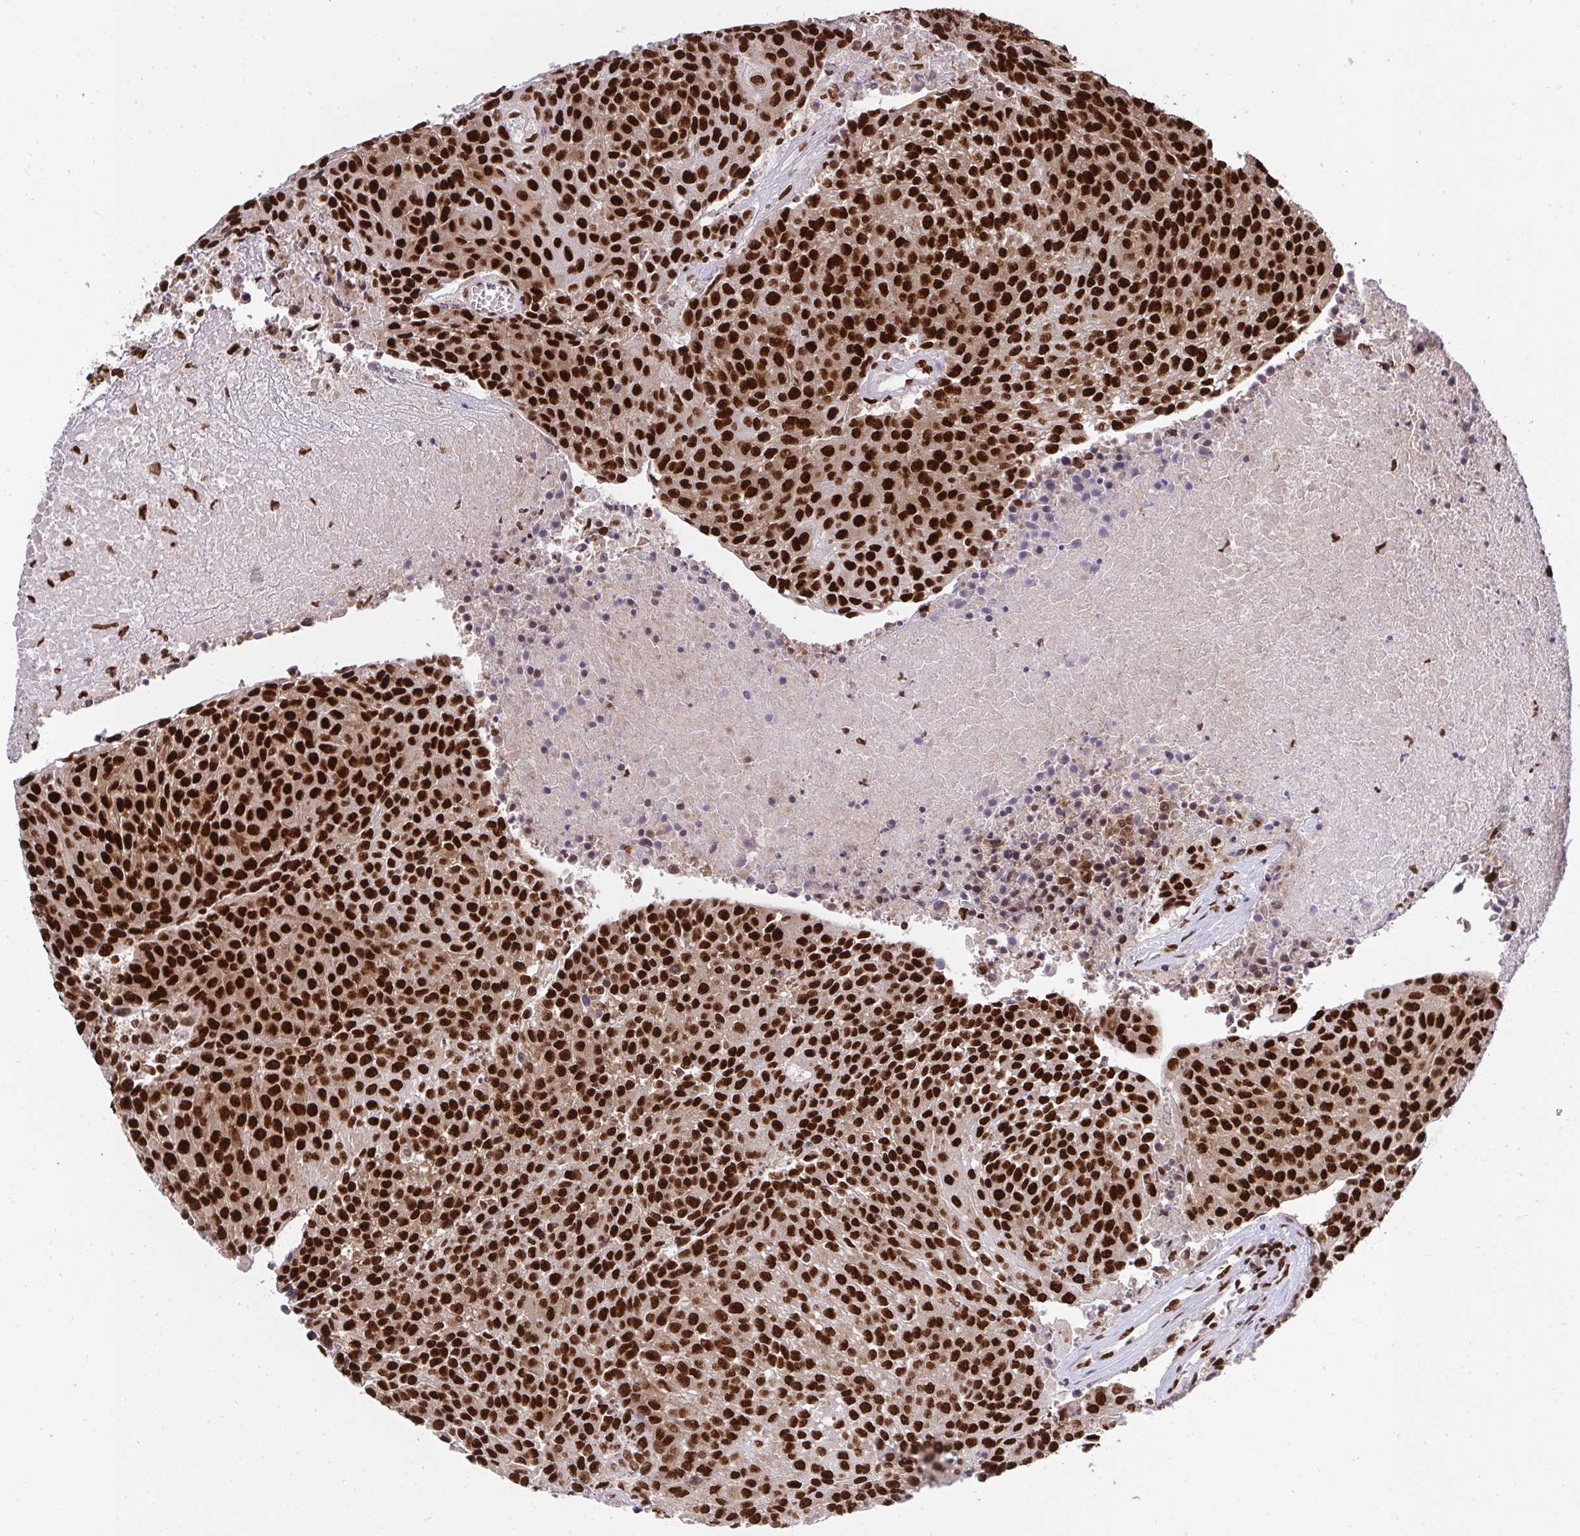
{"staining": {"intensity": "strong", "quantity": ">75%", "location": "nuclear"}, "tissue": "urothelial cancer", "cell_type": "Tumor cells", "image_type": "cancer", "snomed": [{"axis": "morphology", "description": "Urothelial carcinoma, High grade"}, {"axis": "topography", "description": "Urinary bladder"}], "caption": "Immunohistochemical staining of human urothelial cancer displays high levels of strong nuclear protein expression in about >75% of tumor cells.", "gene": "HNRNPL", "patient": {"sex": "female", "age": 85}}